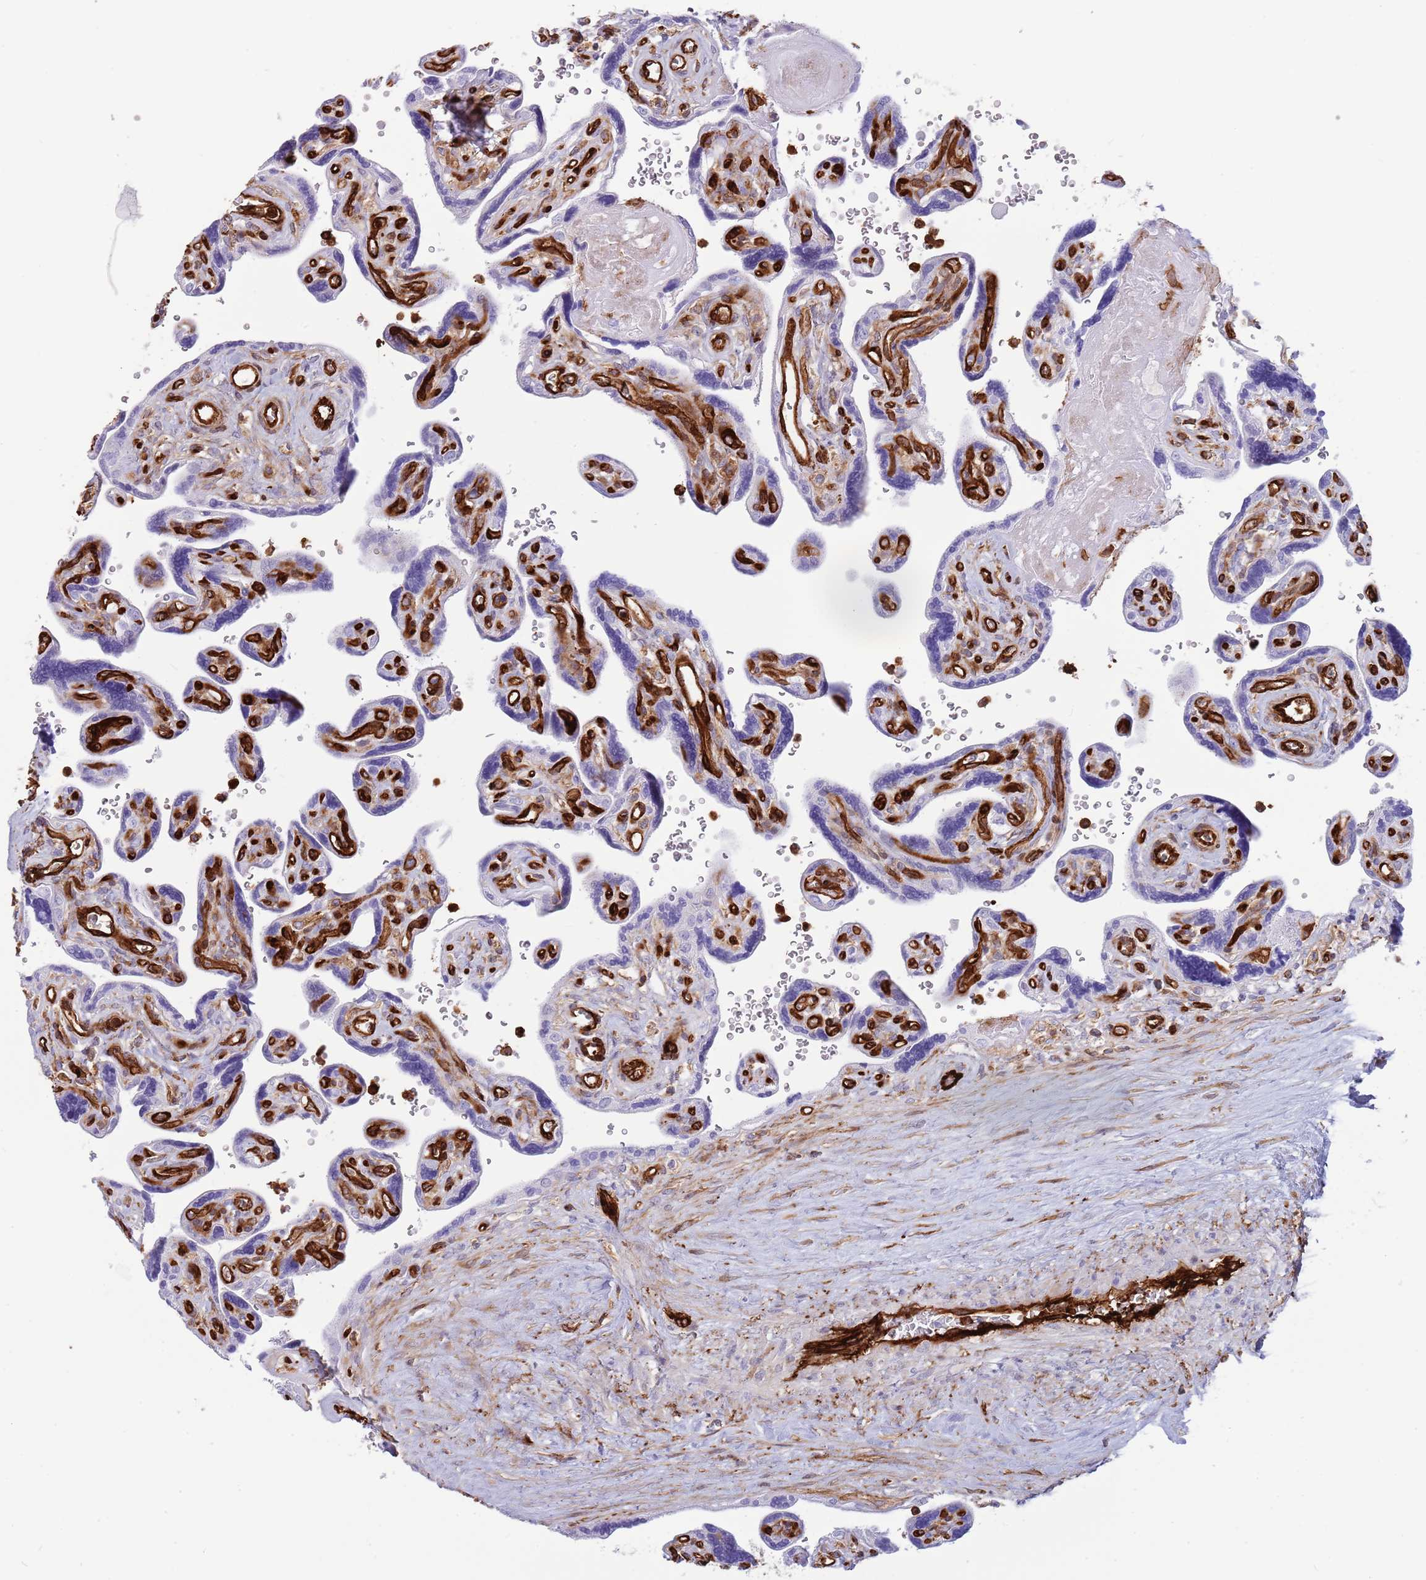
{"staining": {"intensity": "negative", "quantity": "none", "location": "none"}, "tissue": "placenta", "cell_type": "Trophoblastic cells", "image_type": "normal", "snomed": [{"axis": "morphology", "description": "Normal tissue, NOS"}, {"axis": "topography", "description": "Placenta"}], "caption": "The immunohistochemistry (IHC) micrograph has no significant positivity in trophoblastic cells of placenta.", "gene": "KBTBD6", "patient": {"sex": "female", "age": 39}}